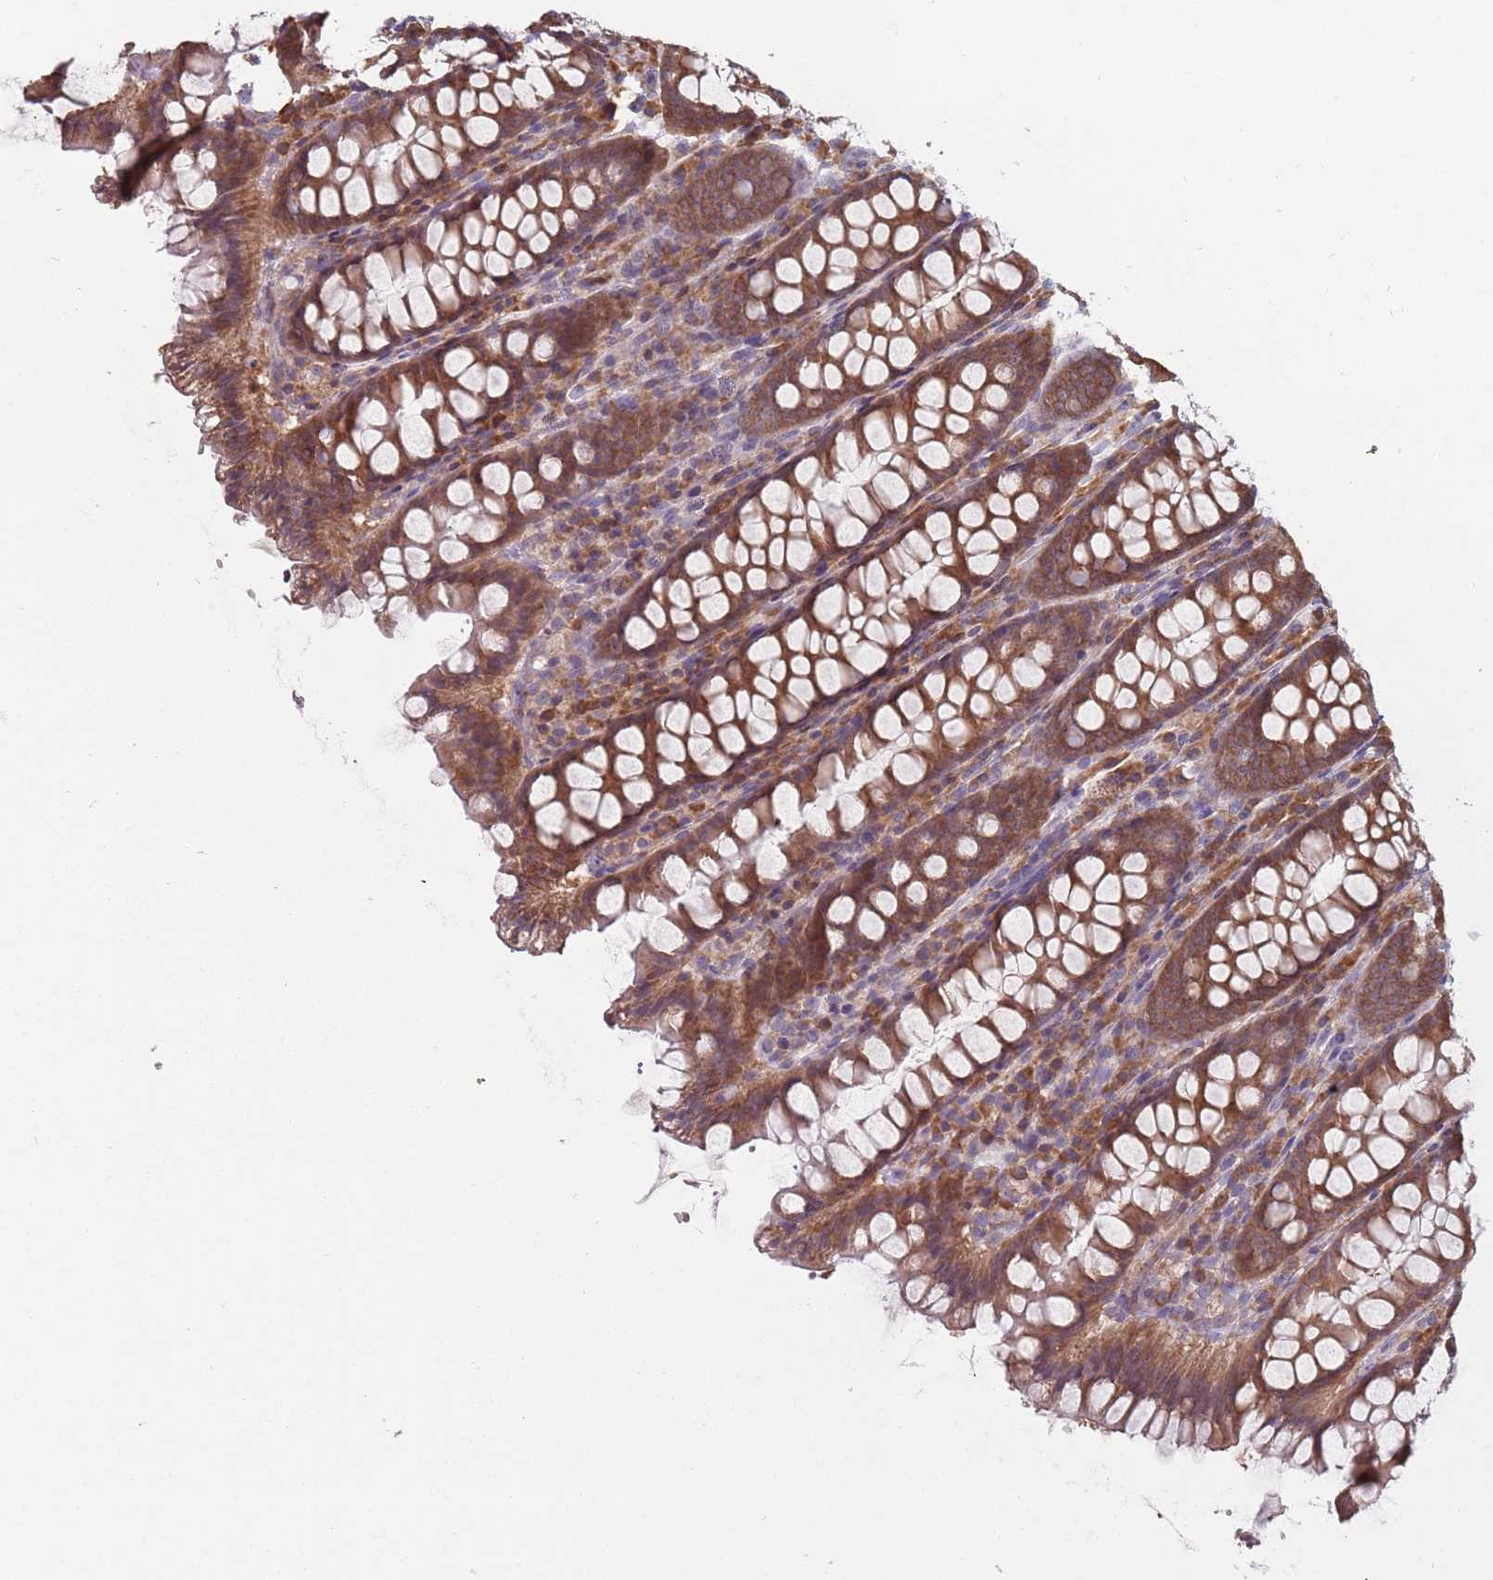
{"staining": {"intensity": "weak", "quantity": ">75%", "location": "cytoplasmic/membranous"}, "tissue": "colon", "cell_type": "Endothelial cells", "image_type": "normal", "snomed": [{"axis": "morphology", "description": "Normal tissue, NOS"}, {"axis": "topography", "description": "Colon"}], "caption": "DAB (3,3'-diaminobenzidine) immunohistochemical staining of benign colon demonstrates weak cytoplasmic/membranous protein staining in about >75% of endothelial cells.", "gene": "RPL17", "patient": {"sex": "female", "age": 79}}